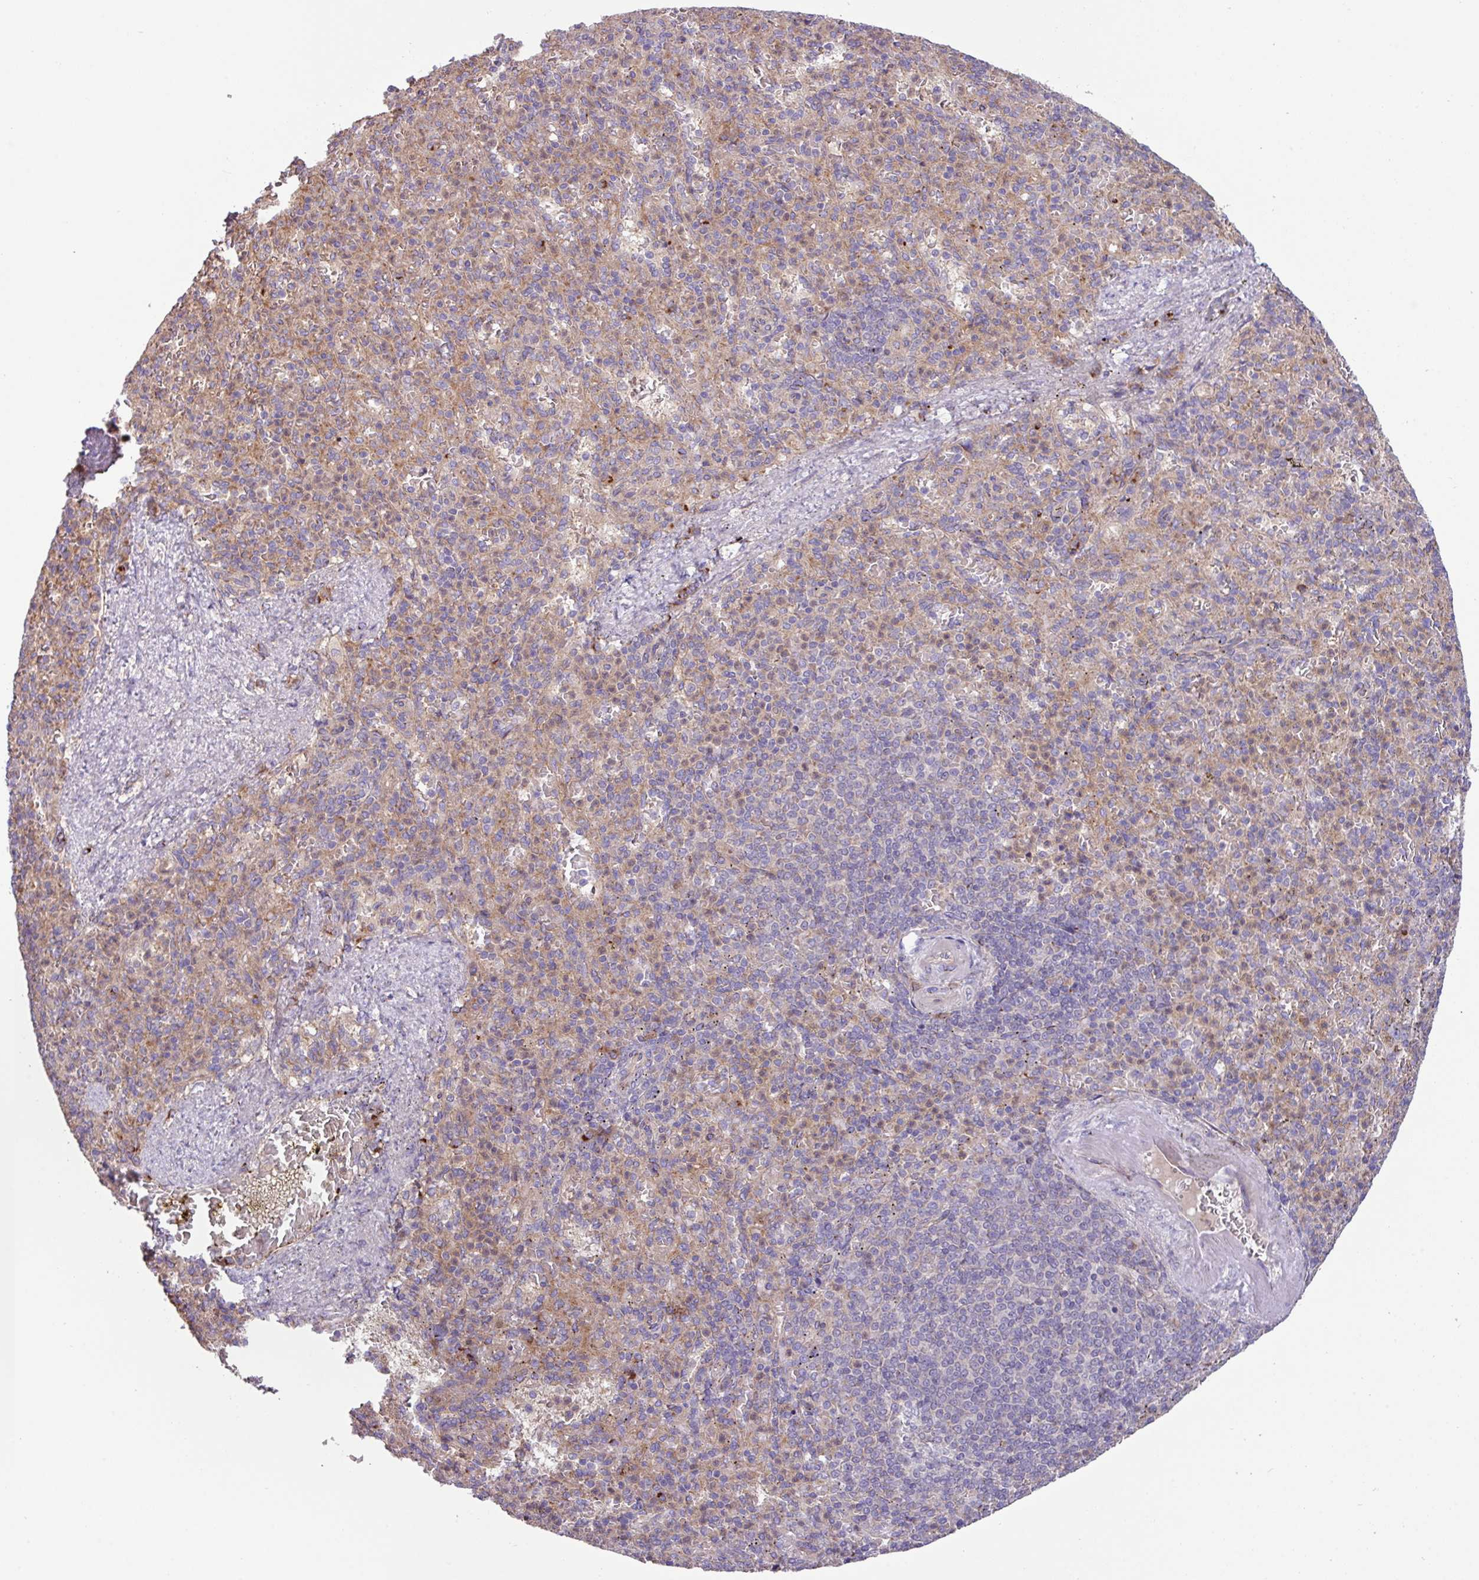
{"staining": {"intensity": "weak", "quantity": "<25%", "location": "cytoplasmic/membranous"}, "tissue": "spleen", "cell_type": "Cells in red pulp", "image_type": "normal", "snomed": [{"axis": "morphology", "description": "Normal tissue, NOS"}, {"axis": "topography", "description": "Spleen"}], "caption": "Human spleen stained for a protein using immunohistochemistry exhibits no expression in cells in red pulp.", "gene": "RAB19", "patient": {"sex": "female", "age": 74}}